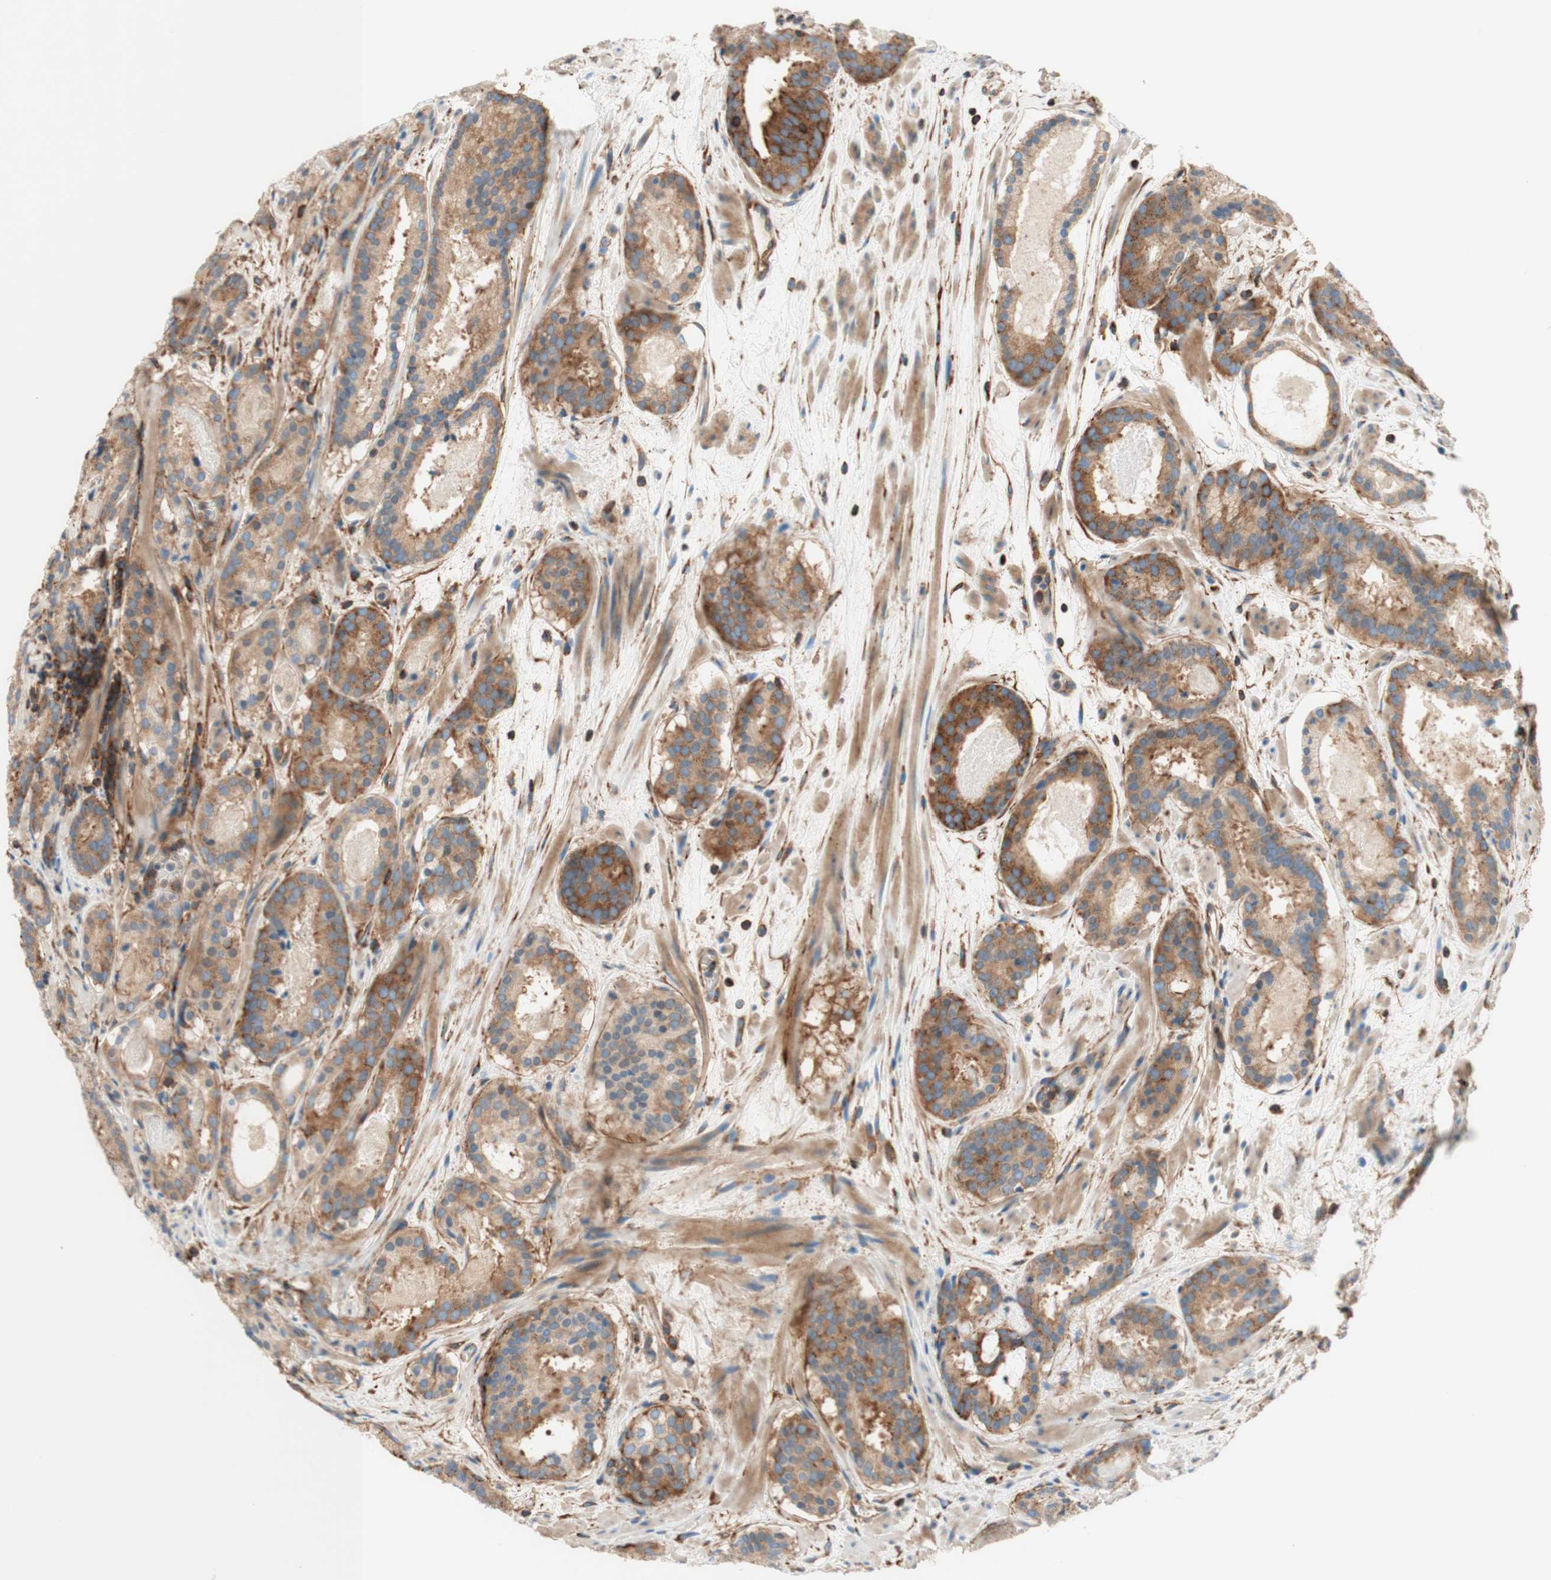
{"staining": {"intensity": "moderate", "quantity": ">75%", "location": "cytoplasmic/membranous"}, "tissue": "prostate cancer", "cell_type": "Tumor cells", "image_type": "cancer", "snomed": [{"axis": "morphology", "description": "Adenocarcinoma, Low grade"}, {"axis": "topography", "description": "Prostate"}], "caption": "DAB (3,3'-diaminobenzidine) immunohistochemical staining of human adenocarcinoma (low-grade) (prostate) demonstrates moderate cytoplasmic/membranous protein positivity in about >75% of tumor cells. The staining is performed using DAB brown chromogen to label protein expression. The nuclei are counter-stained blue using hematoxylin.", "gene": "VPS26A", "patient": {"sex": "male", "age": 69}}